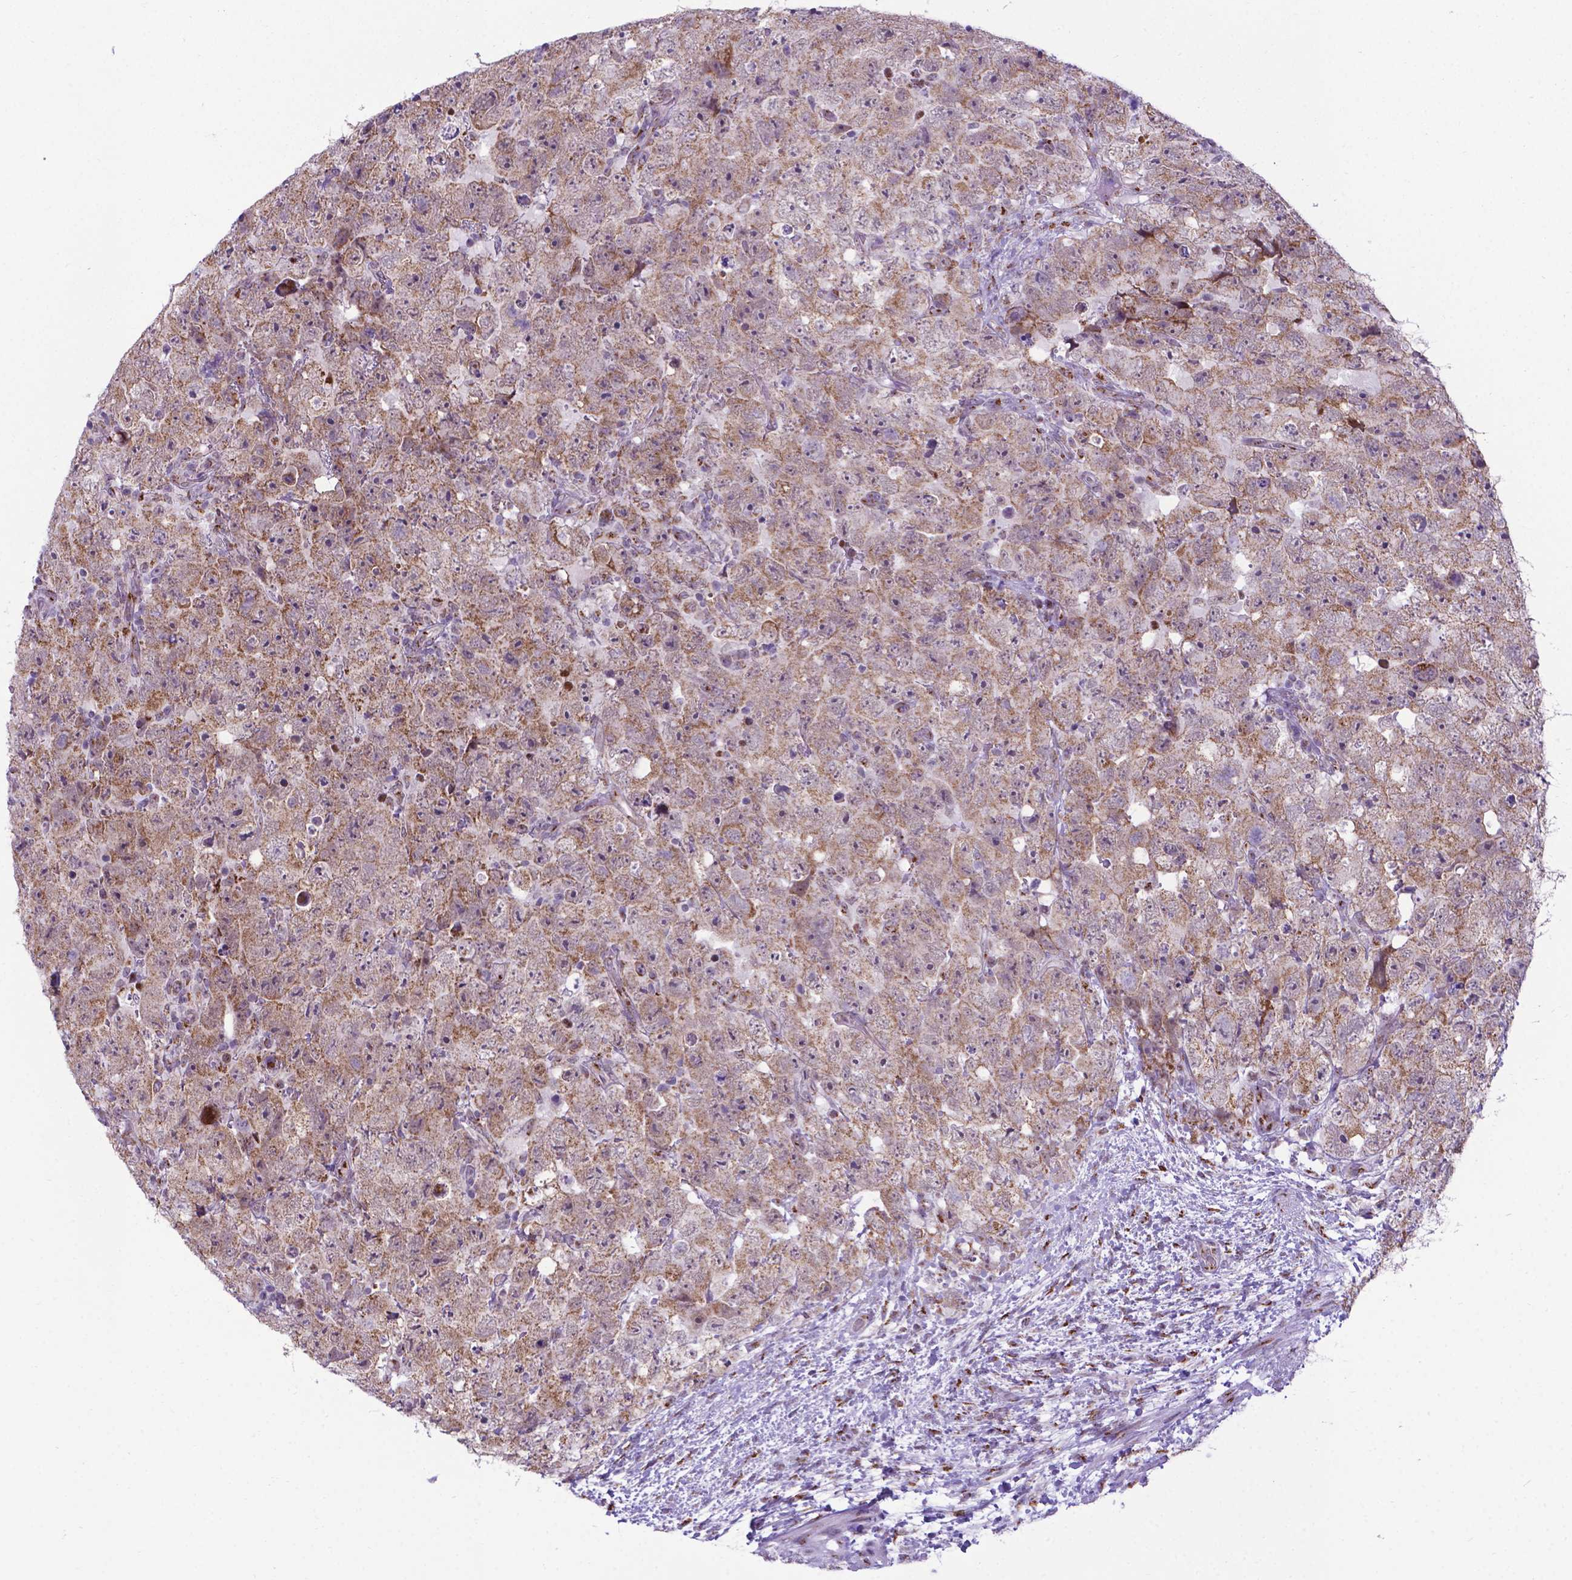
{"staining": {"intensity": "moderate", "quantity": ">75%", "location": "cytoplasmic/membranous"}, "tissue": "testis cancer", "cell_type": "Tumor cells", "image_type": "cancer", "snomed": [{"axis": "morphology", "description": "Carcinoma, Embryonal, NOS"}, {"axis": "topography", "description": "Testis"}], "caption": "Tumor cells exhibit medium levels of moderate cytoplasmic/membranous positivity in about >75% of cells in human testis cancer.", "gene": "MRPL10", "patient": {"sex": "male", "age": 24}}